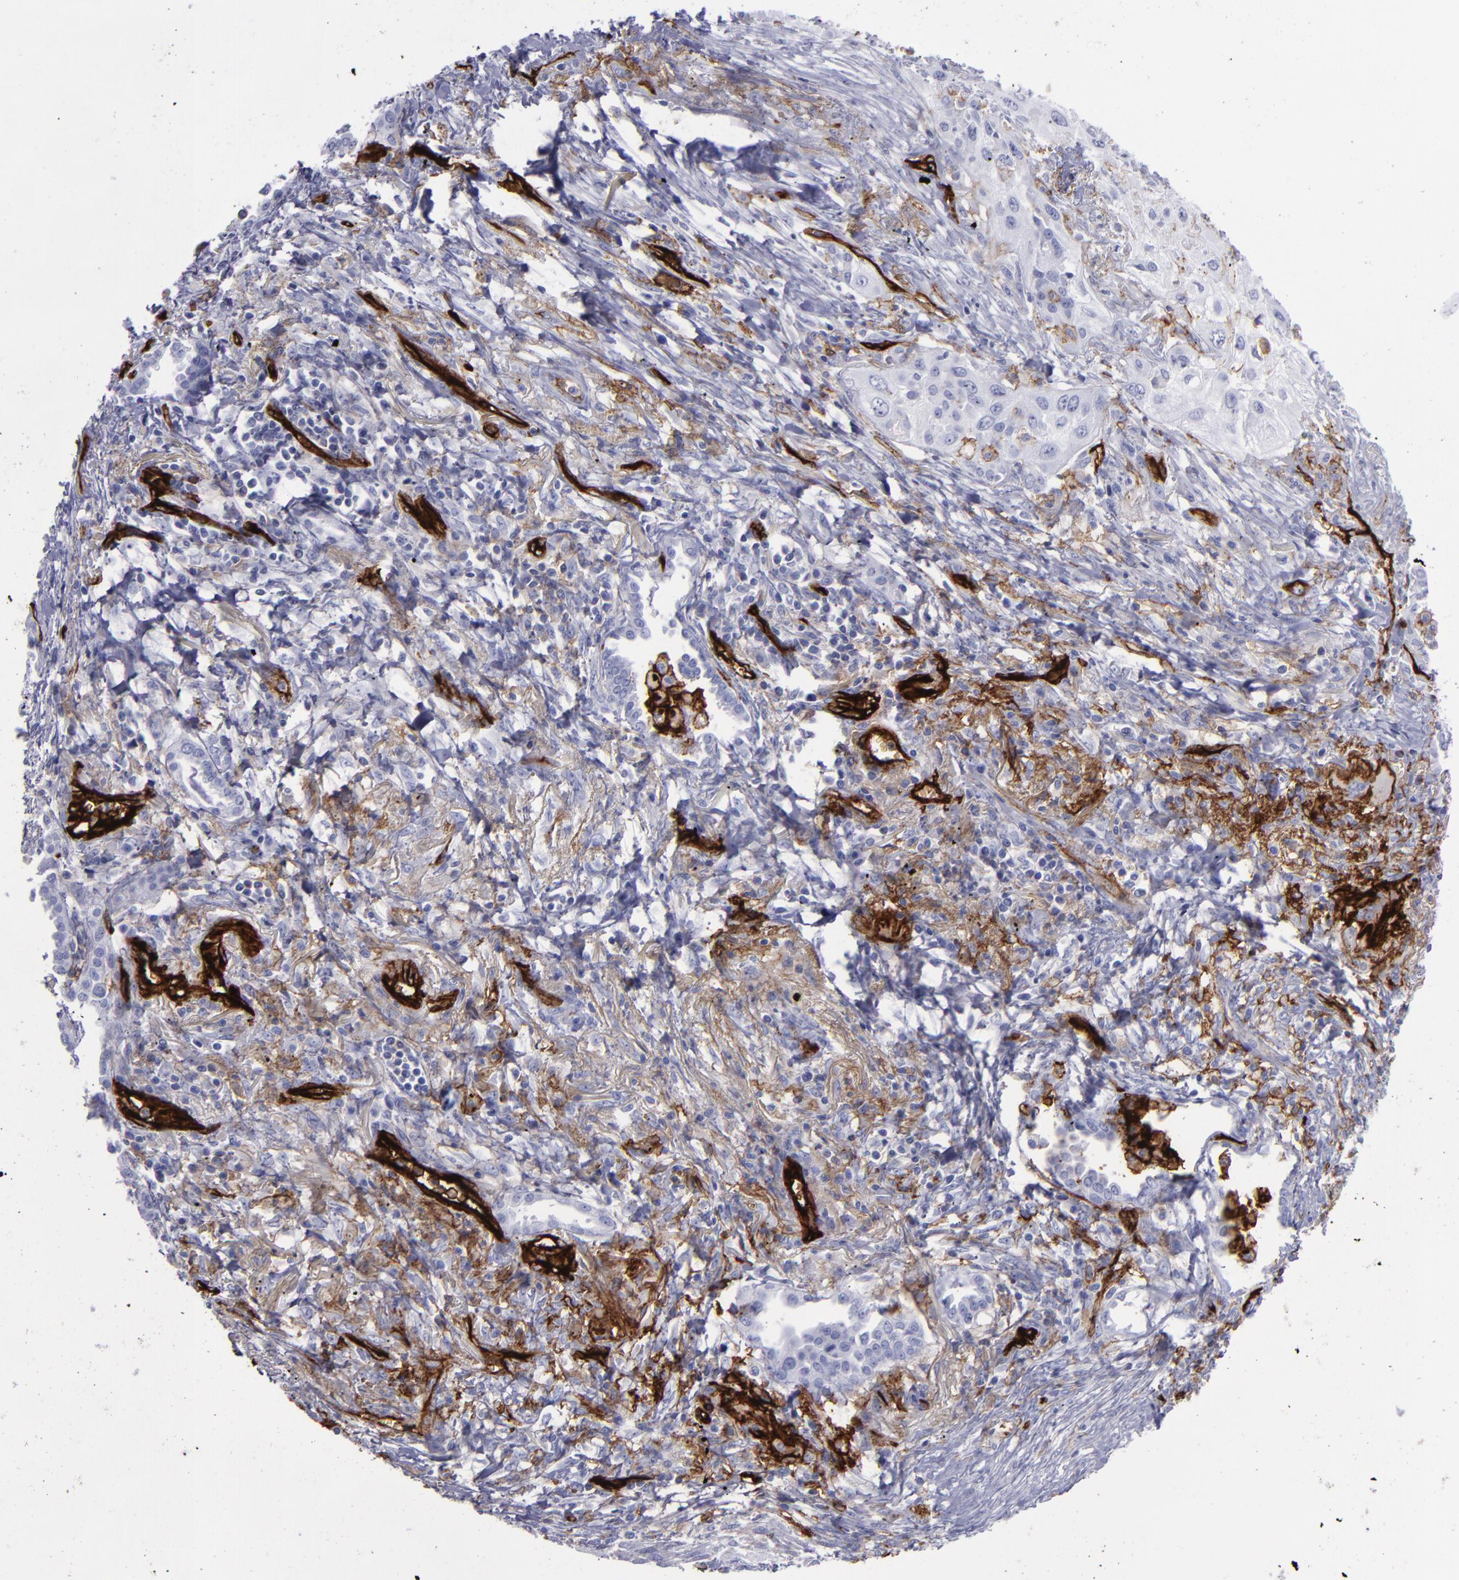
{"staining": {"intensity": "moderate", "quantity": "<25%", "location": "cytoplasmic/membranous"}, "tissue": "lung cancer", "cell_type": "Tumor cells", "image_type": "cancer", "snomed": [{"axis": "morphology", "description": "Squamous cell carcinoma, NOS"}, {"axis": "topography", "description": "Lung"}], "caption": "DAB immunohistochemical staining of human lung cancer (squamous cell carcinoma) shows moderate cytoplasmic/membranous protein expression in approximately <25% of tumor cells. (IHC, brightfield microscopy, high magnification).", "gene": "ACE", "patient": {"sex": "male", "age": 71}}